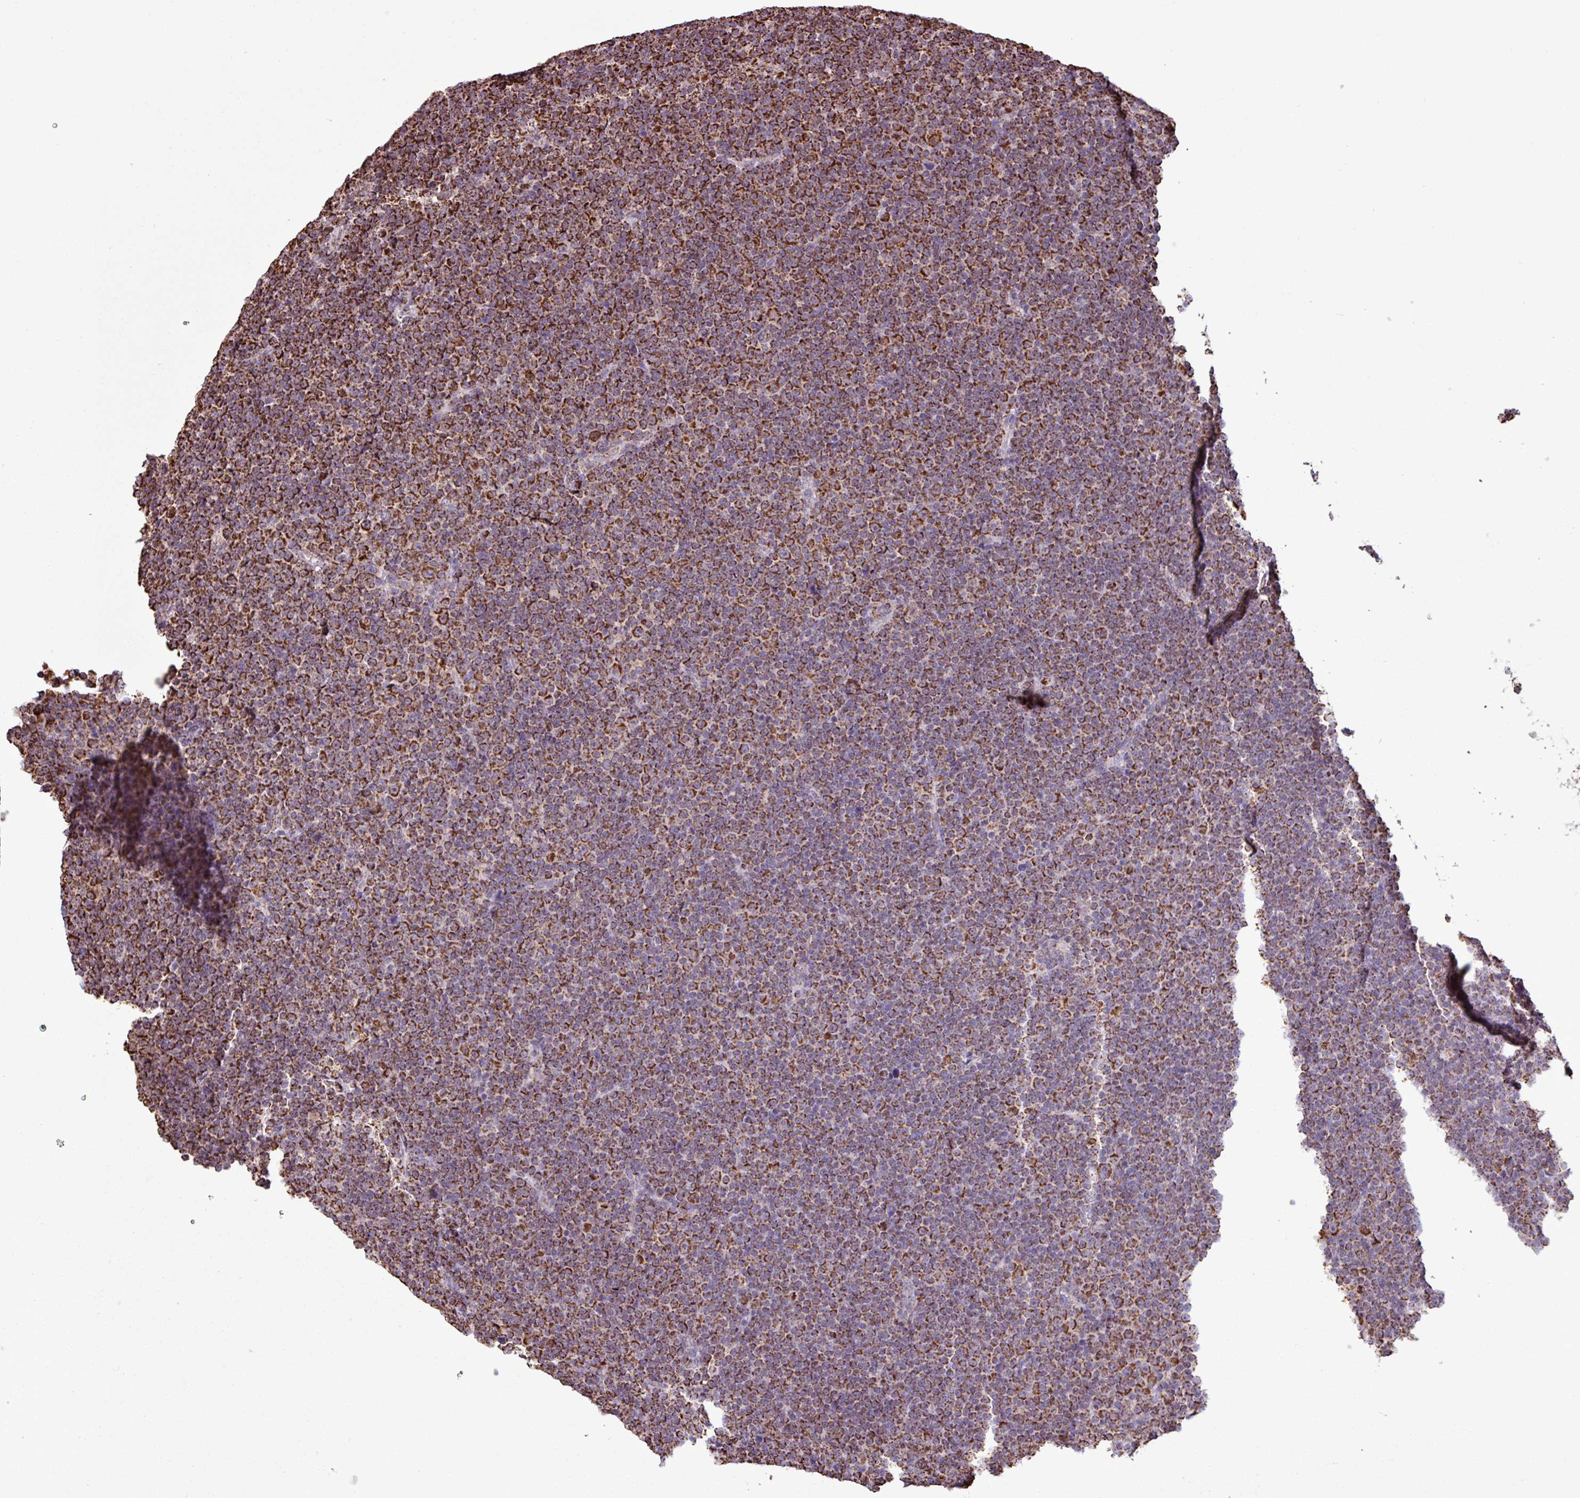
{"staining": {"intensity": "strong", "quantity": ">75%", "location": "cytoplasmic/membranous"}, "tissue": "lymphoma", "cell_type": "Tumor cells", "image_type": "cancer", "snomed": [{"axis": "morphology", "description": "Malignant lymphoma, non-Hodgkin's type, Low grade"}, {"axis": "topography", "description": "Lymph node"}], "caption": "Brown immunohistochemical staining in human malignant lymphoma, non-Hodgkin's type (low-grade) reveals strong cytoplasmic/membranous positivity in about >75% of tumor cells. (brown staining indicates protein expression, while blue staining denotes nuclei).", "gene": "ALG8", "patient": {"sex": "female", "age": 67}}